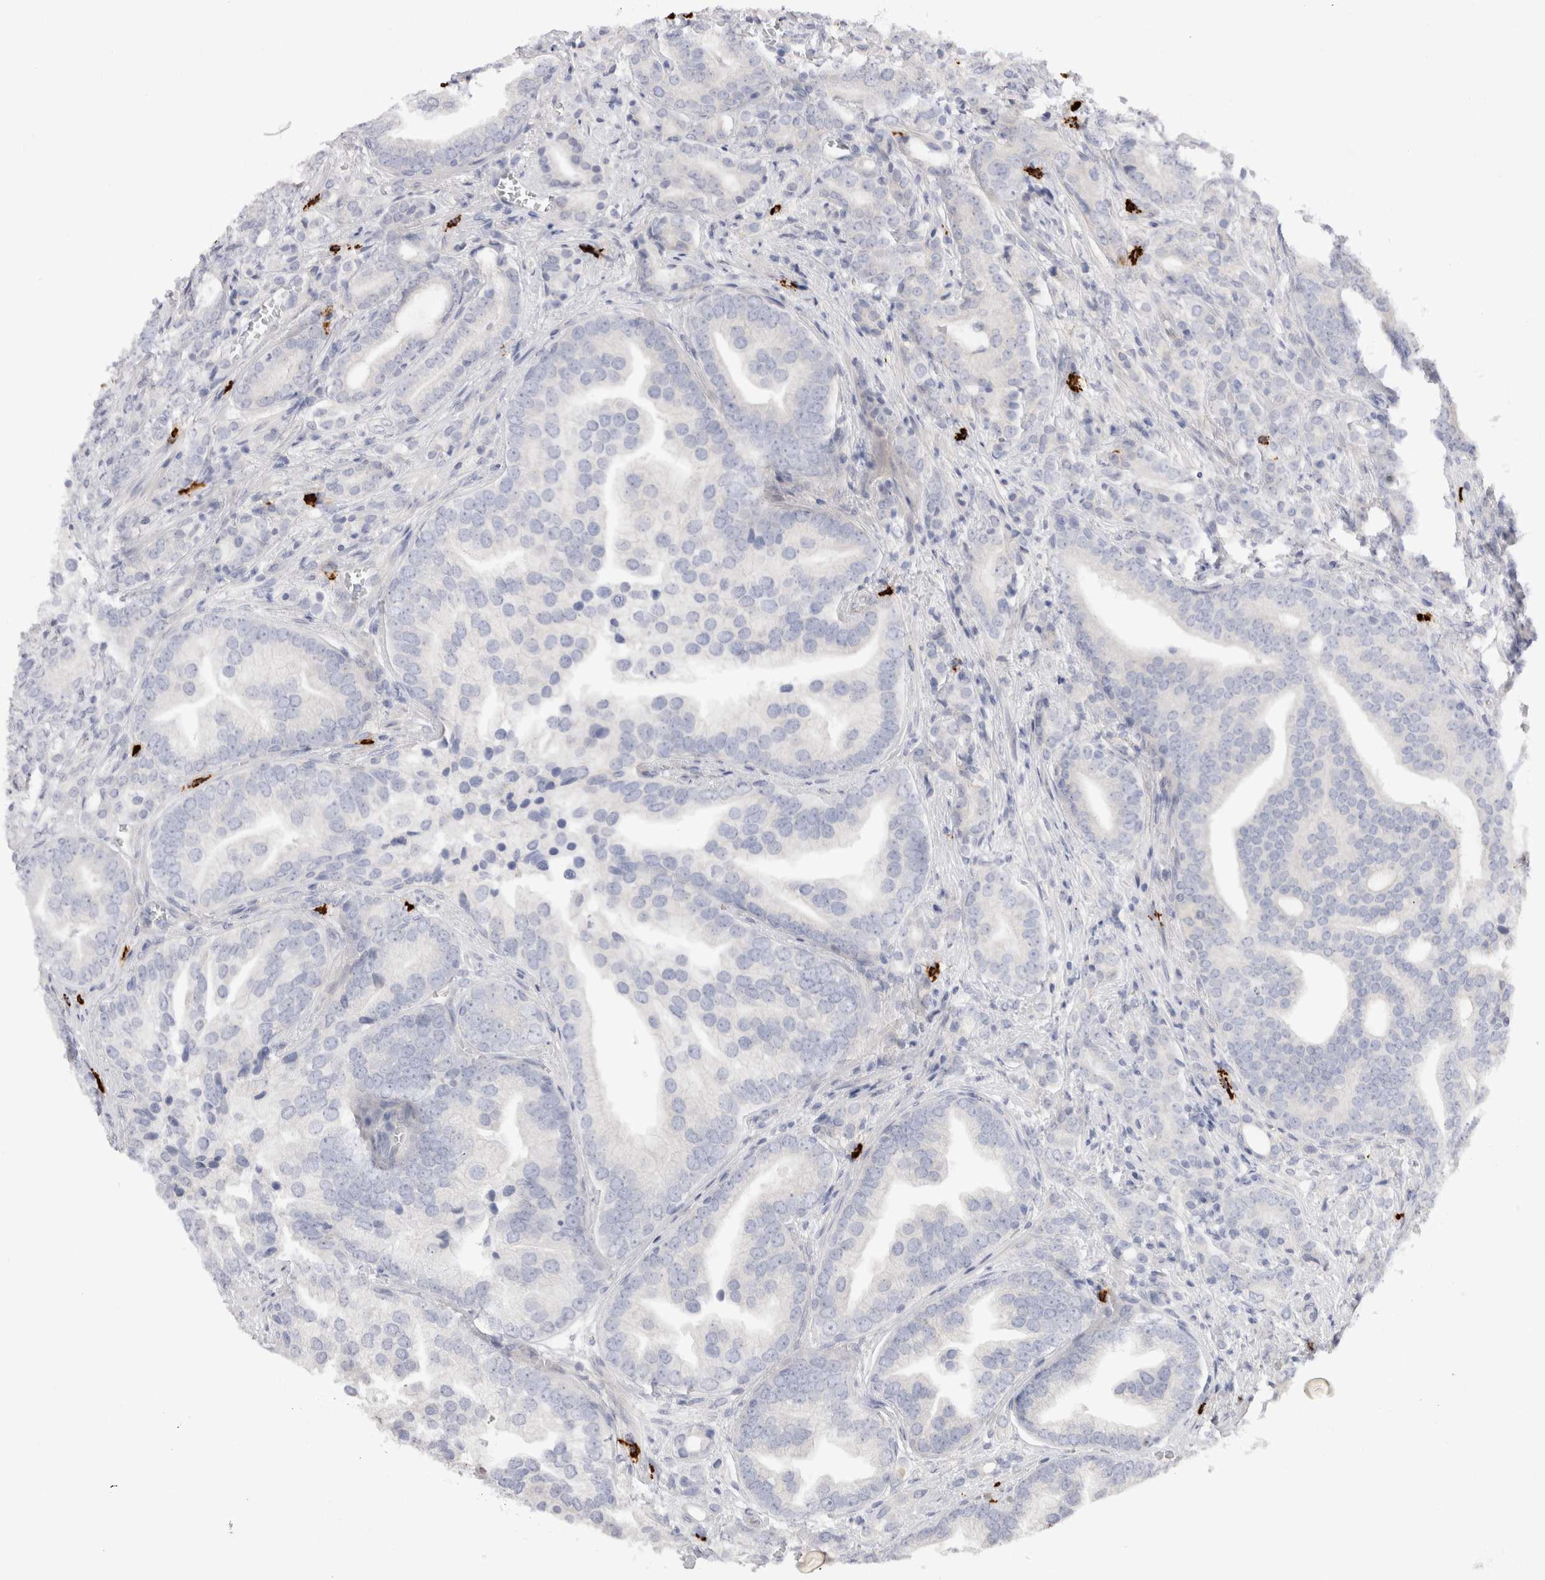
{"staining": {"intensity": "negative", "quantity": "none", "location": "none"}, "tissue": "prostate cancer", "cell_type": "Tumor cells", "image_type": "cancer", "snomed": [{"axis": "morphology", "description": "Adenocarcinoma, High grade"}, {"axis": "topography", "description": "Prostate"}], "caption": "A histopathology image of prostate cancer (adenocarcinoma (high-grade)) stained for a protein exhibits no brown staining in tumor cells.", "gene": "SPINK2", "patient": {"sex": "male", "age": 57}}